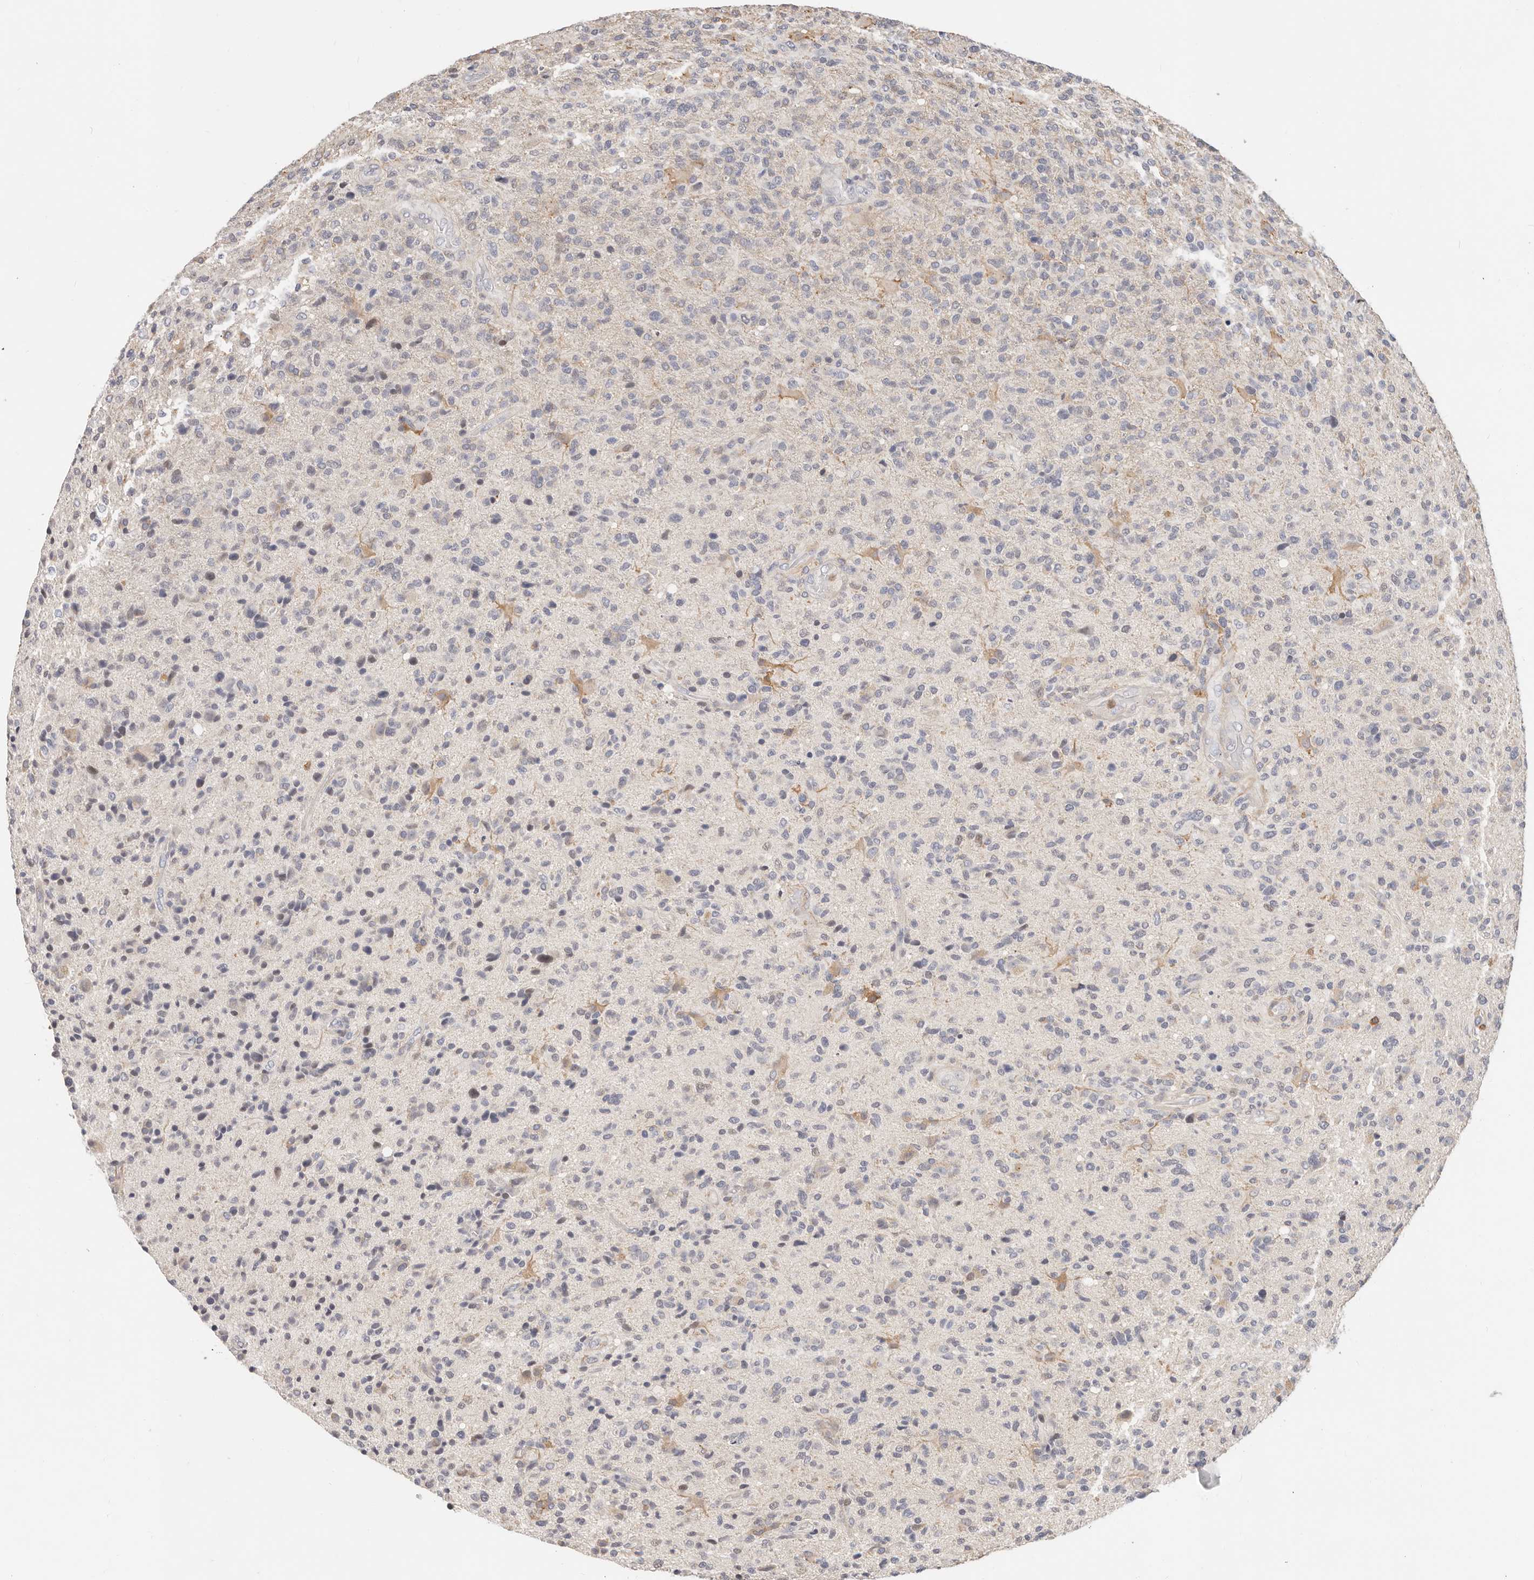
{"staining": {"intensity": "negative", "quantity": "none", "location": "none"}, "tissue": "glioma", "cell_type": "Tumor cells", "image_type": "cancer", "snomed": [{"axis": "morphology", "description": "Glioma, malignant, High grade"}, {"axis": "topography", "description": "Brain"}], "caption": "Immunohistochemistry micrograph of neoplastic tissue: human malignant glioma (high-grade) stained with DAB (3,3'-diaminobenzidine) demonstrates no significant protein expression in tumor cells.", "gene": "TMEM63B", "patient": {"sex": "male", "age": 72}}